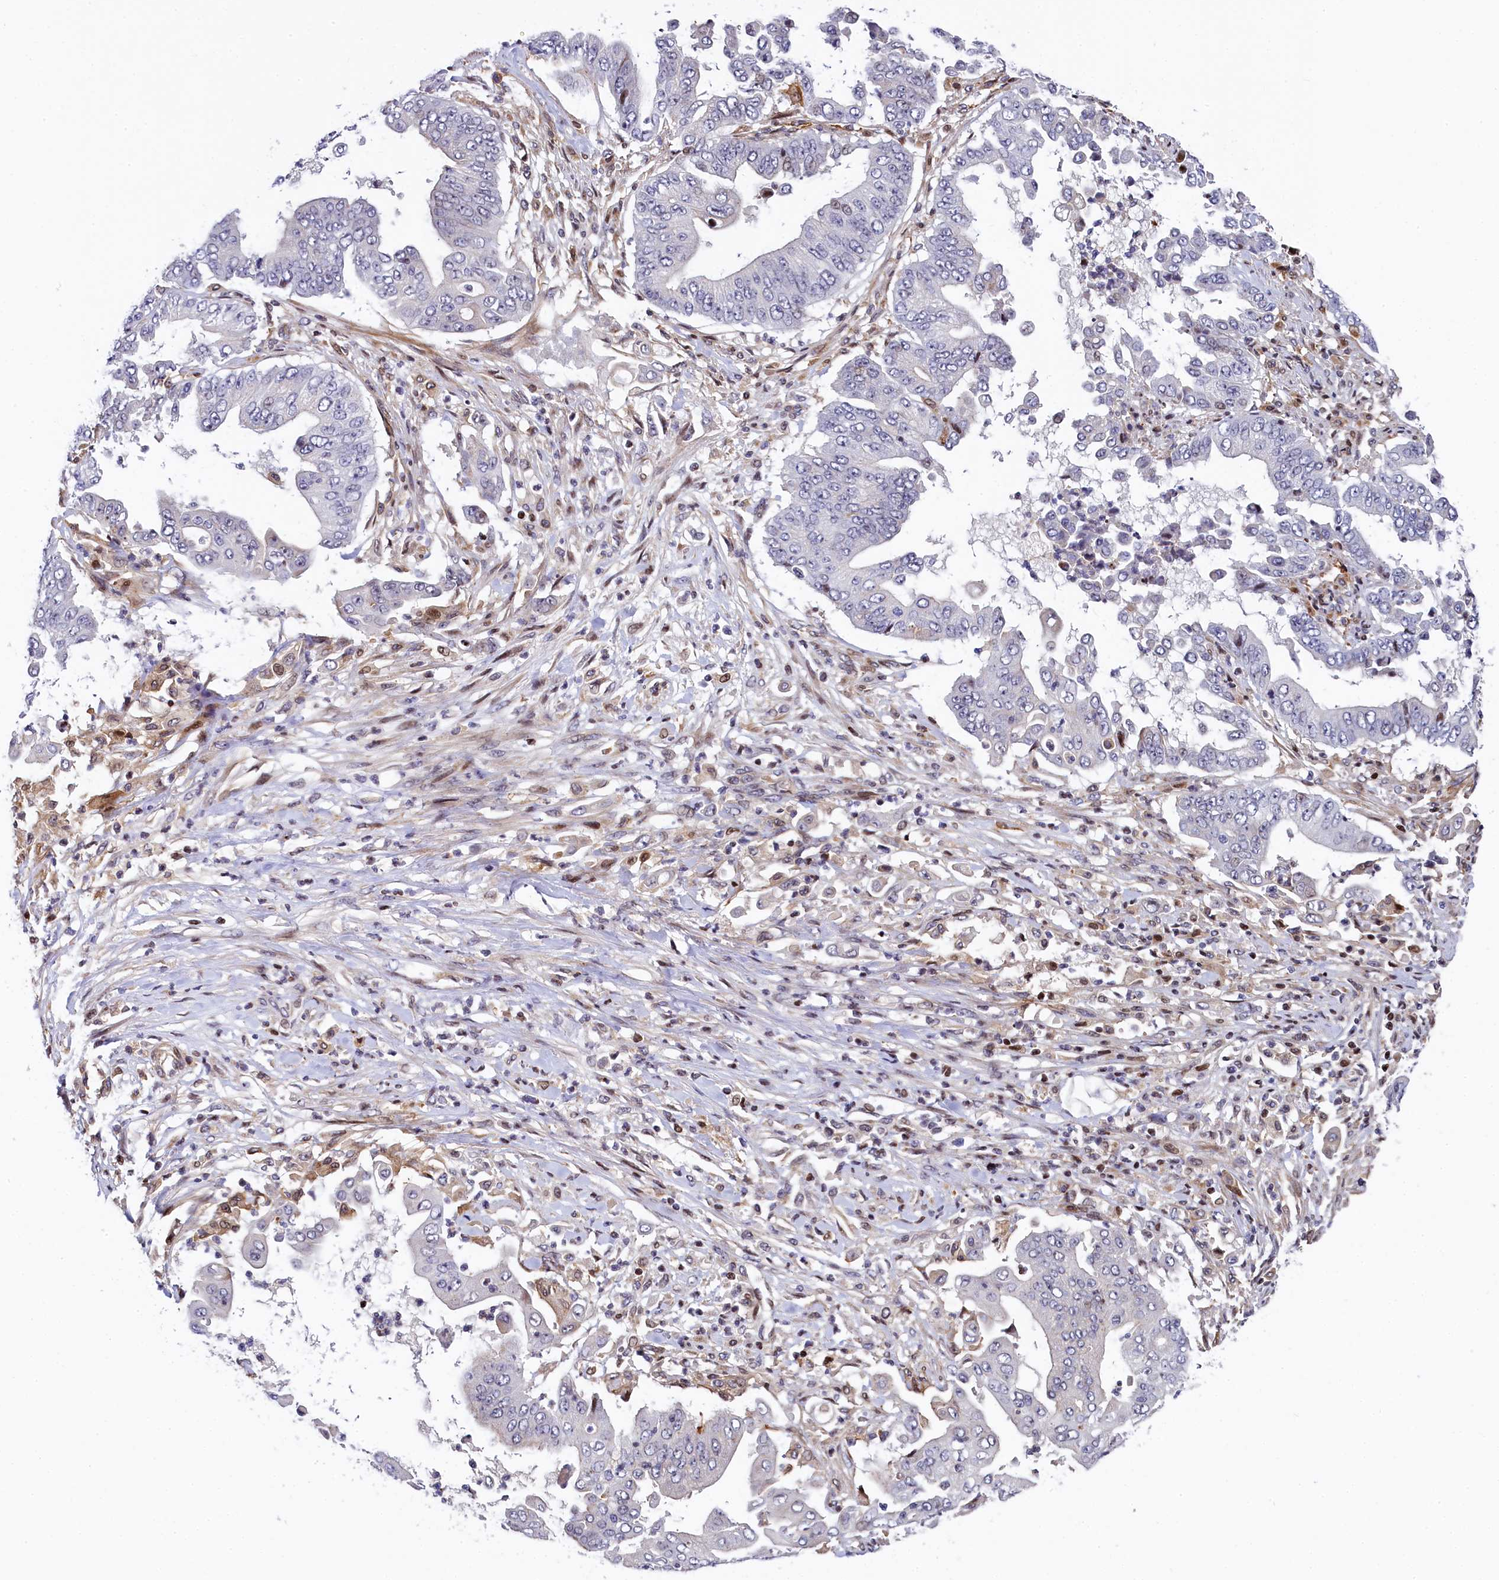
{"staining": {"intensity": "weak", "quantity": "<25%", "location": "nuclear"}, "tissue": "pancreatic cancer", "cell_type": "Tumor cells", "image_type": "cancer", "snomed": [{"axis": "morphology", "description": "Adenocarcinoma, NOS"}, {"axis": "topography", "description": "Pancreas"}], "caption": "IHC micrograph of pancreatic cancer (adenocarcinoma) stained for a protein (brown), which displays no positivity in tumor cells.", "gene": "TGDS", "patient": {"sex": "female", "age": 77}}